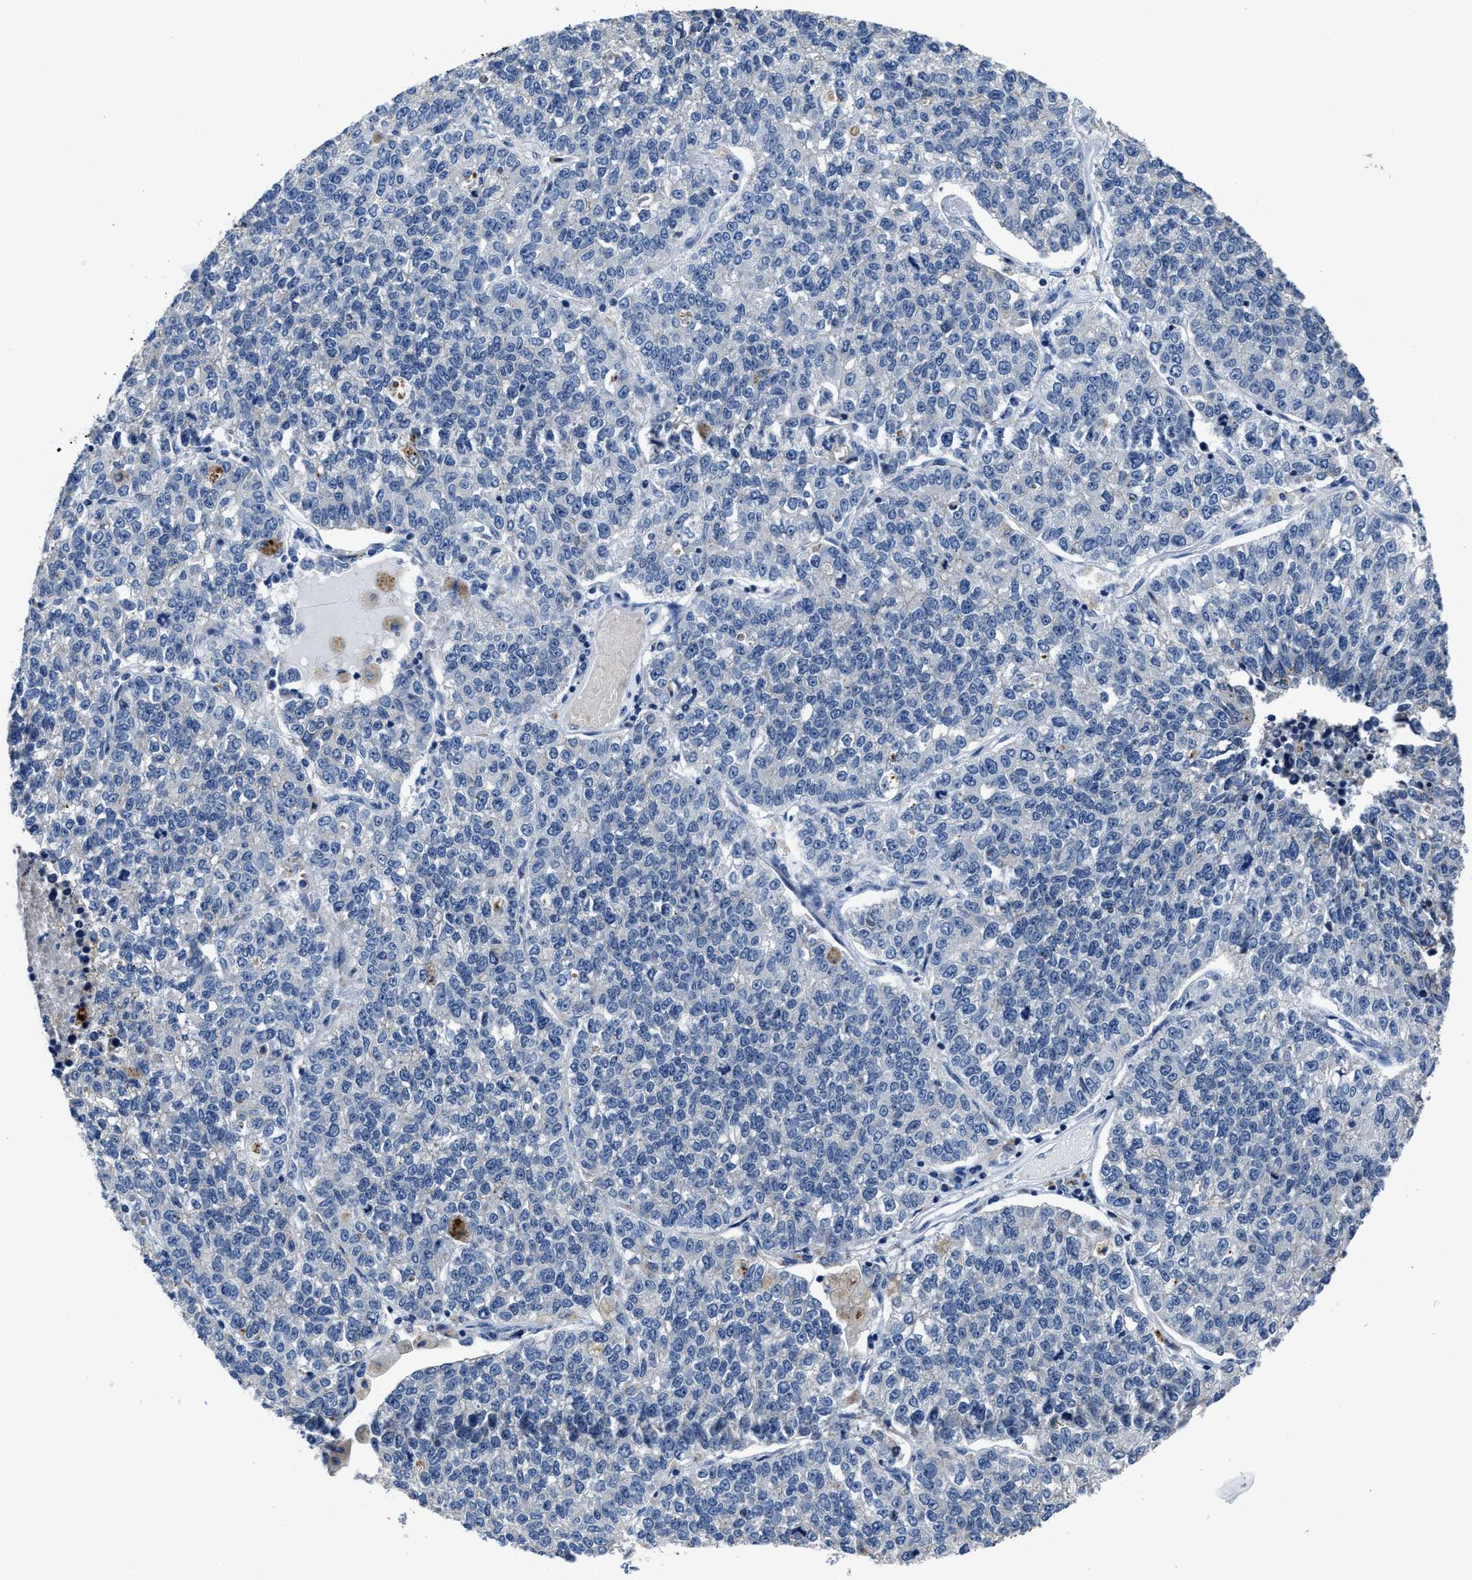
{"staining": {"intensity": "negative", "quantity": "none", "location": "none"}, "tissue": "lung cancer", "cell_type": "Tumor cells", "image_type": "cancer", "snomed": [{"axis": "morphology", "description": "Adenocarcinoma, NOS"}, {"axis": "topography", "description": "Lung"}], "caption": "Human lung cancer stained for a protein using immunohistochemistry demonstrates no expression in tumor cells.", "gene": "GHITM", "patient": {"sex": "male", "age": 49}}